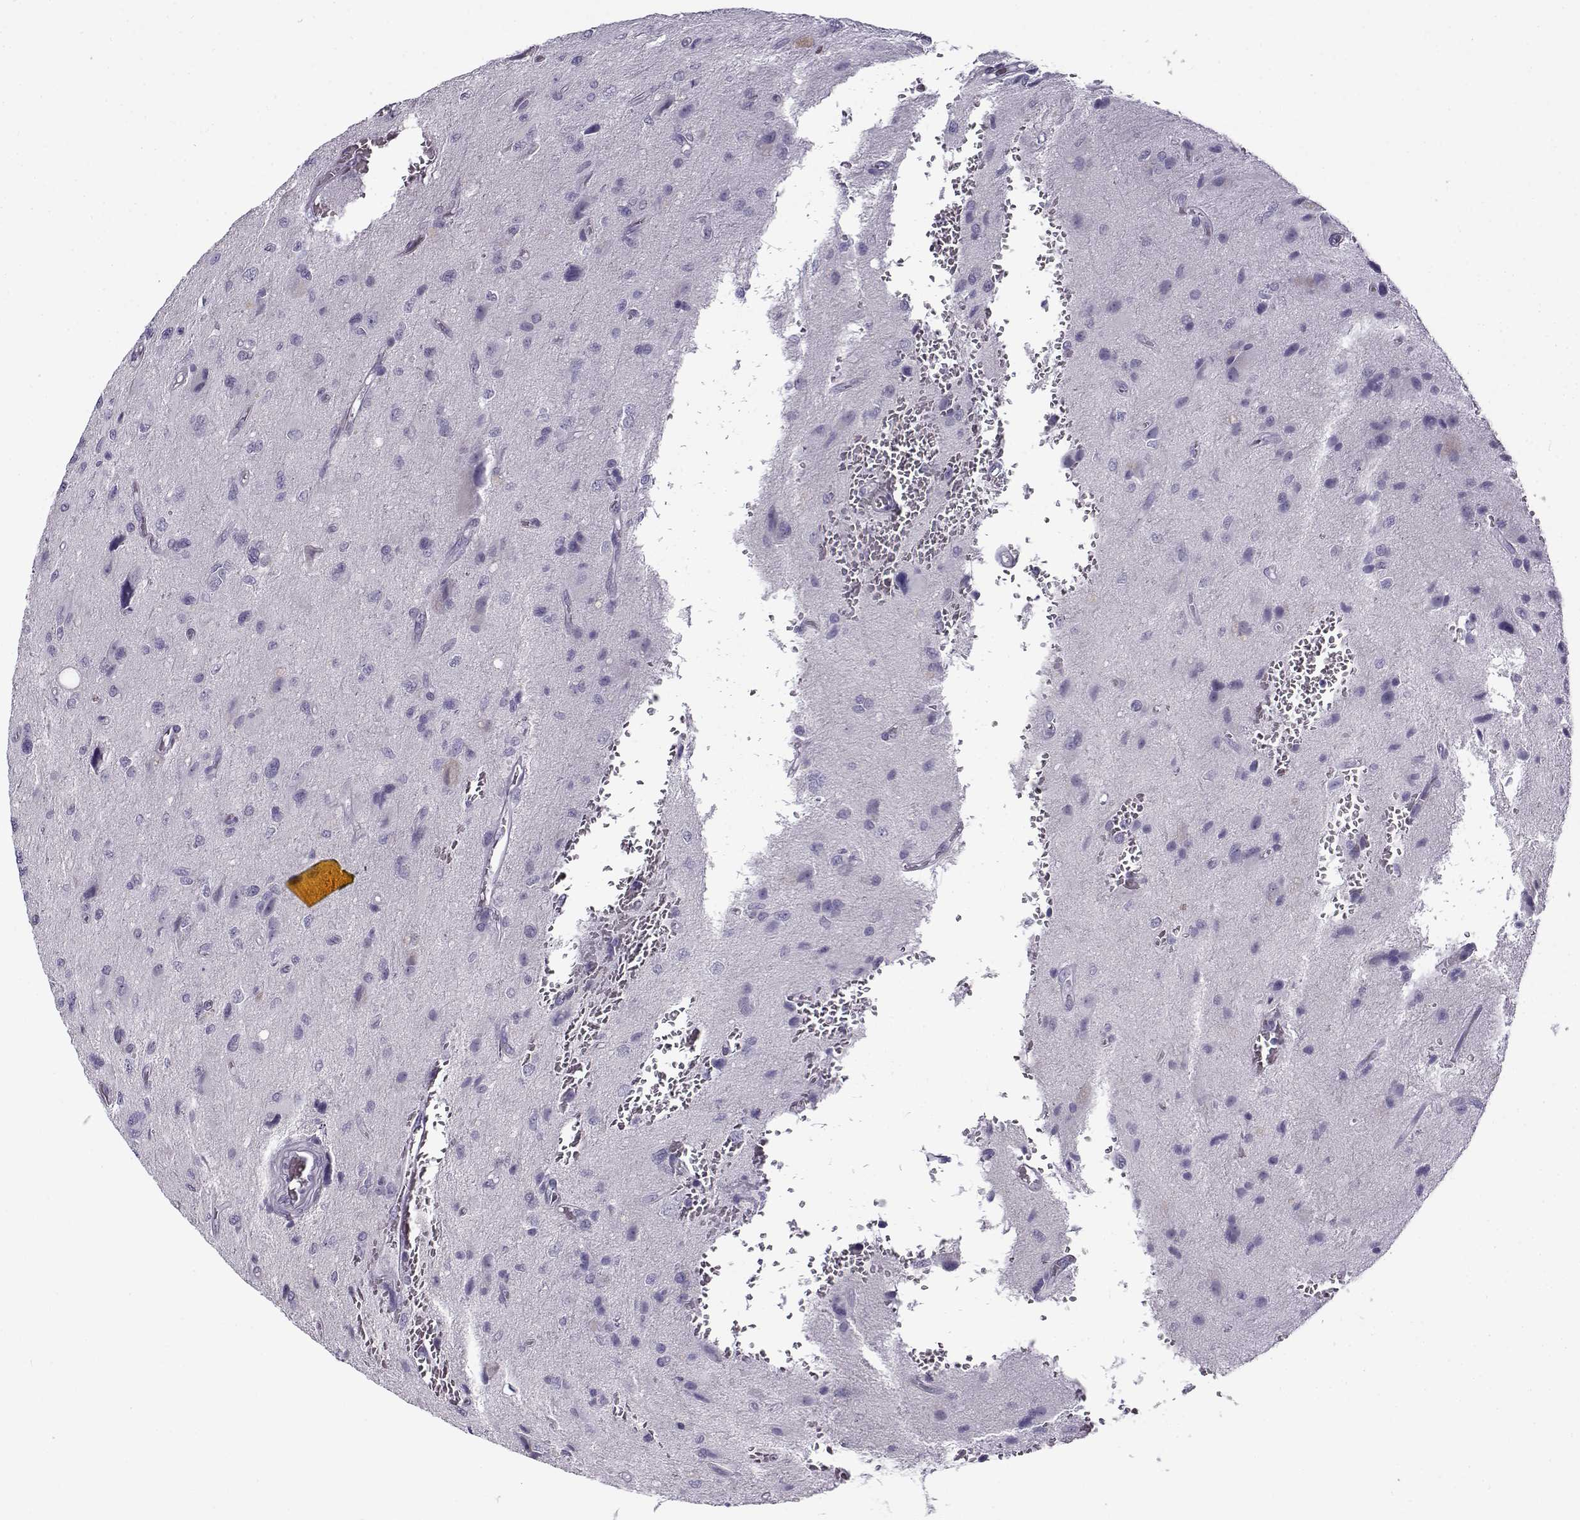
{"staining": {"intensity": "negative", "quantity": "none", "location": "none"}, "tissue": "glioma", "cell_type": "Tumor cells", "image_type": "cancer", "snomed": [{"axis": "morphology", "description": "Glioma, malignant, NOS"}, {"axis": "morphology", "description": "Glioma, malignant, High grade"}, {"axis": "topography", "description": "Brain"}], "caption": "A micrograph of human glioma is negative for staining in tumor cells.", "gene": "GTSF1L", "patient": {"sex": "female", "age": 71}}